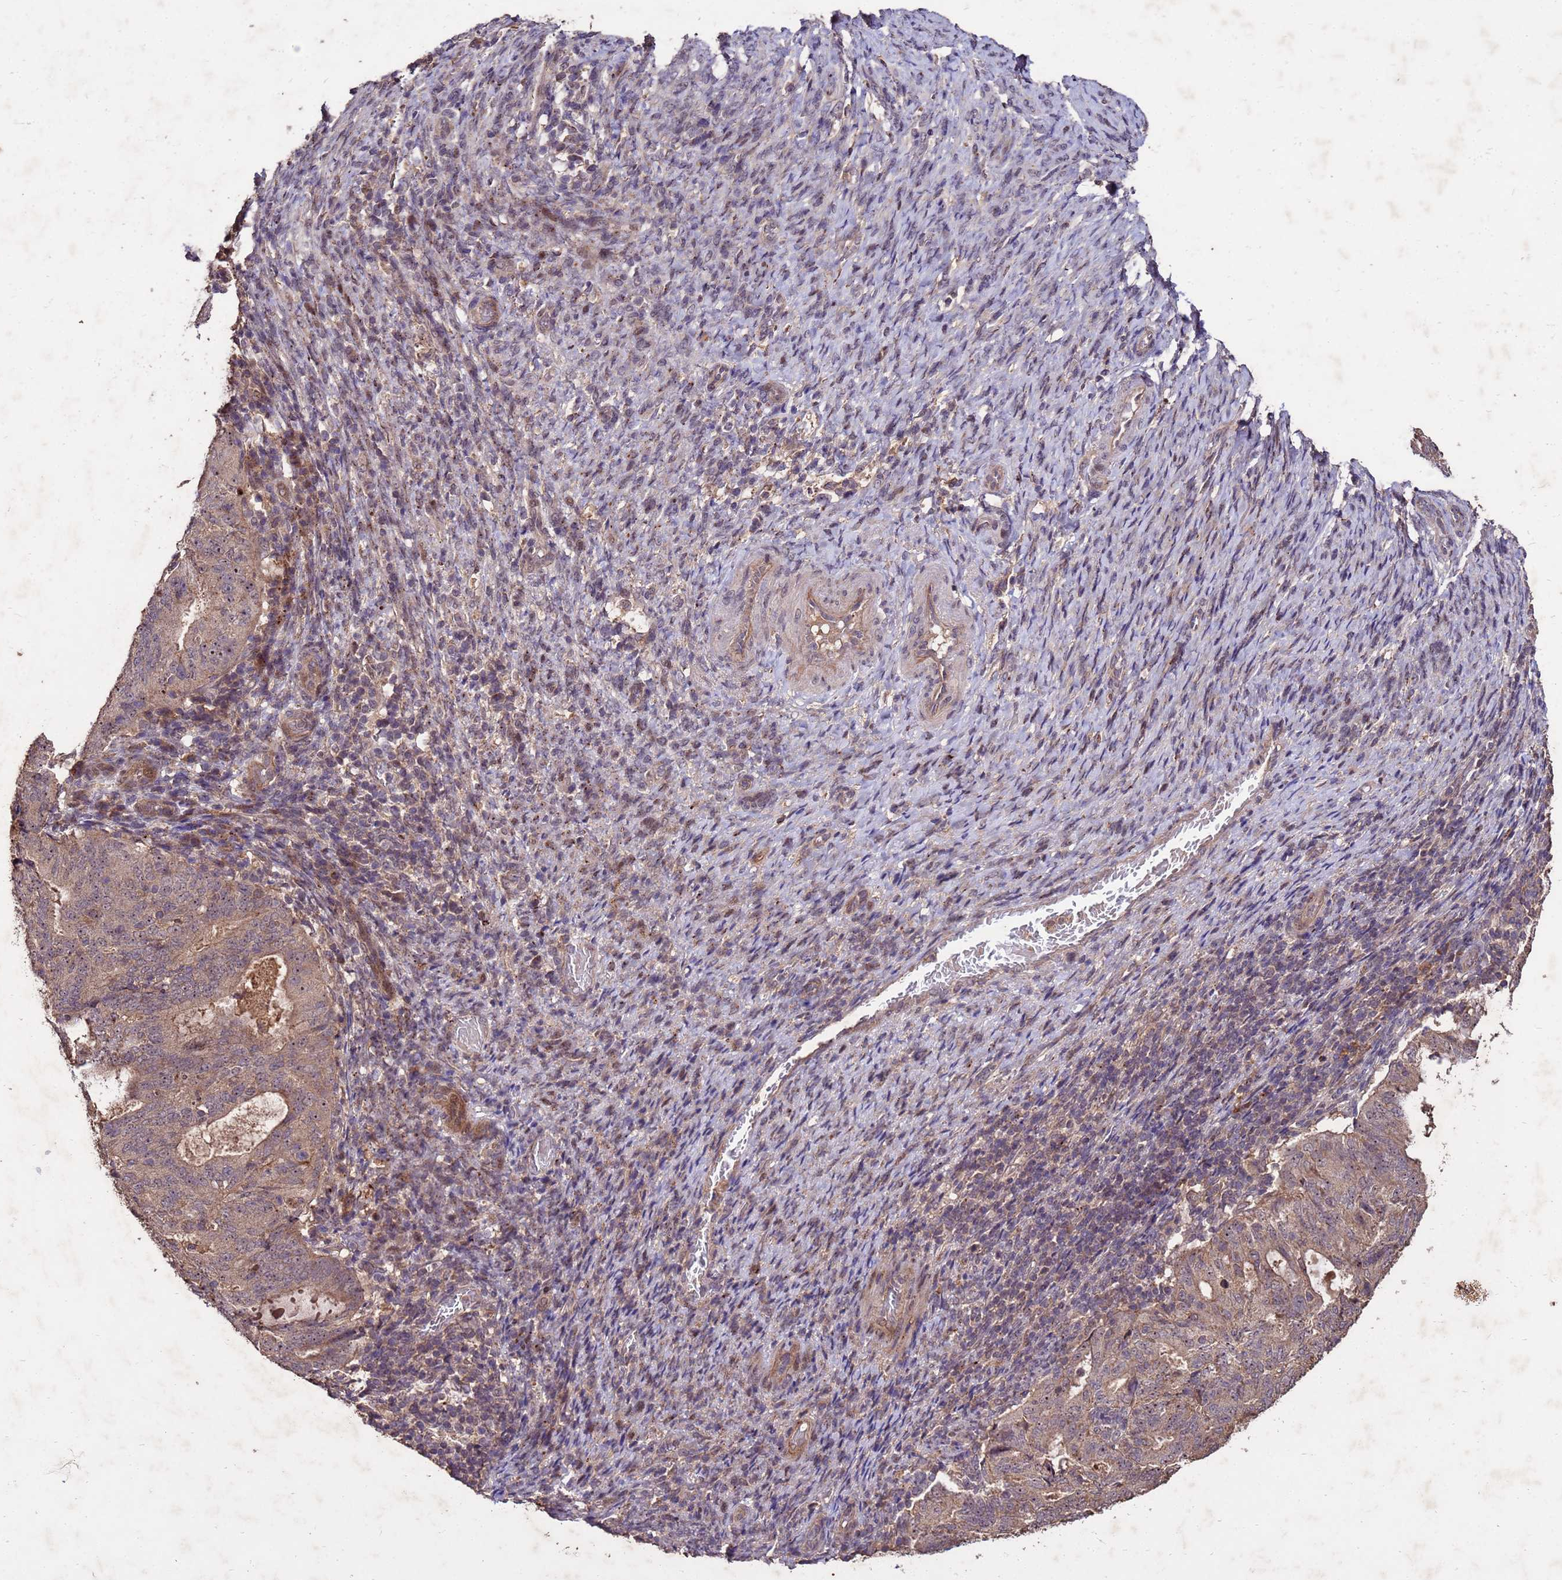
{"staining": {"intensity": "weak", "quantity": ">75%", "location": "cytoplasmic/membranous"}, "tissue": "endometrial cancer", "cell_type": "Tumor cells", "image_type": "cancer", "snomed": [{"axis": "morphology", "description": "Adenocarcinoma, NOS"}, {"axis": "topography", "description": "Endometrium"}], "caption": "A low amount of weak cytoplasmic/membranous positivity is seen in approximately >75% of tumor cells in endometrial cancer (adenocarcinoma) tissue.", "gene": "TOR4A", "patient": {"sex": "female", "age": 70}}